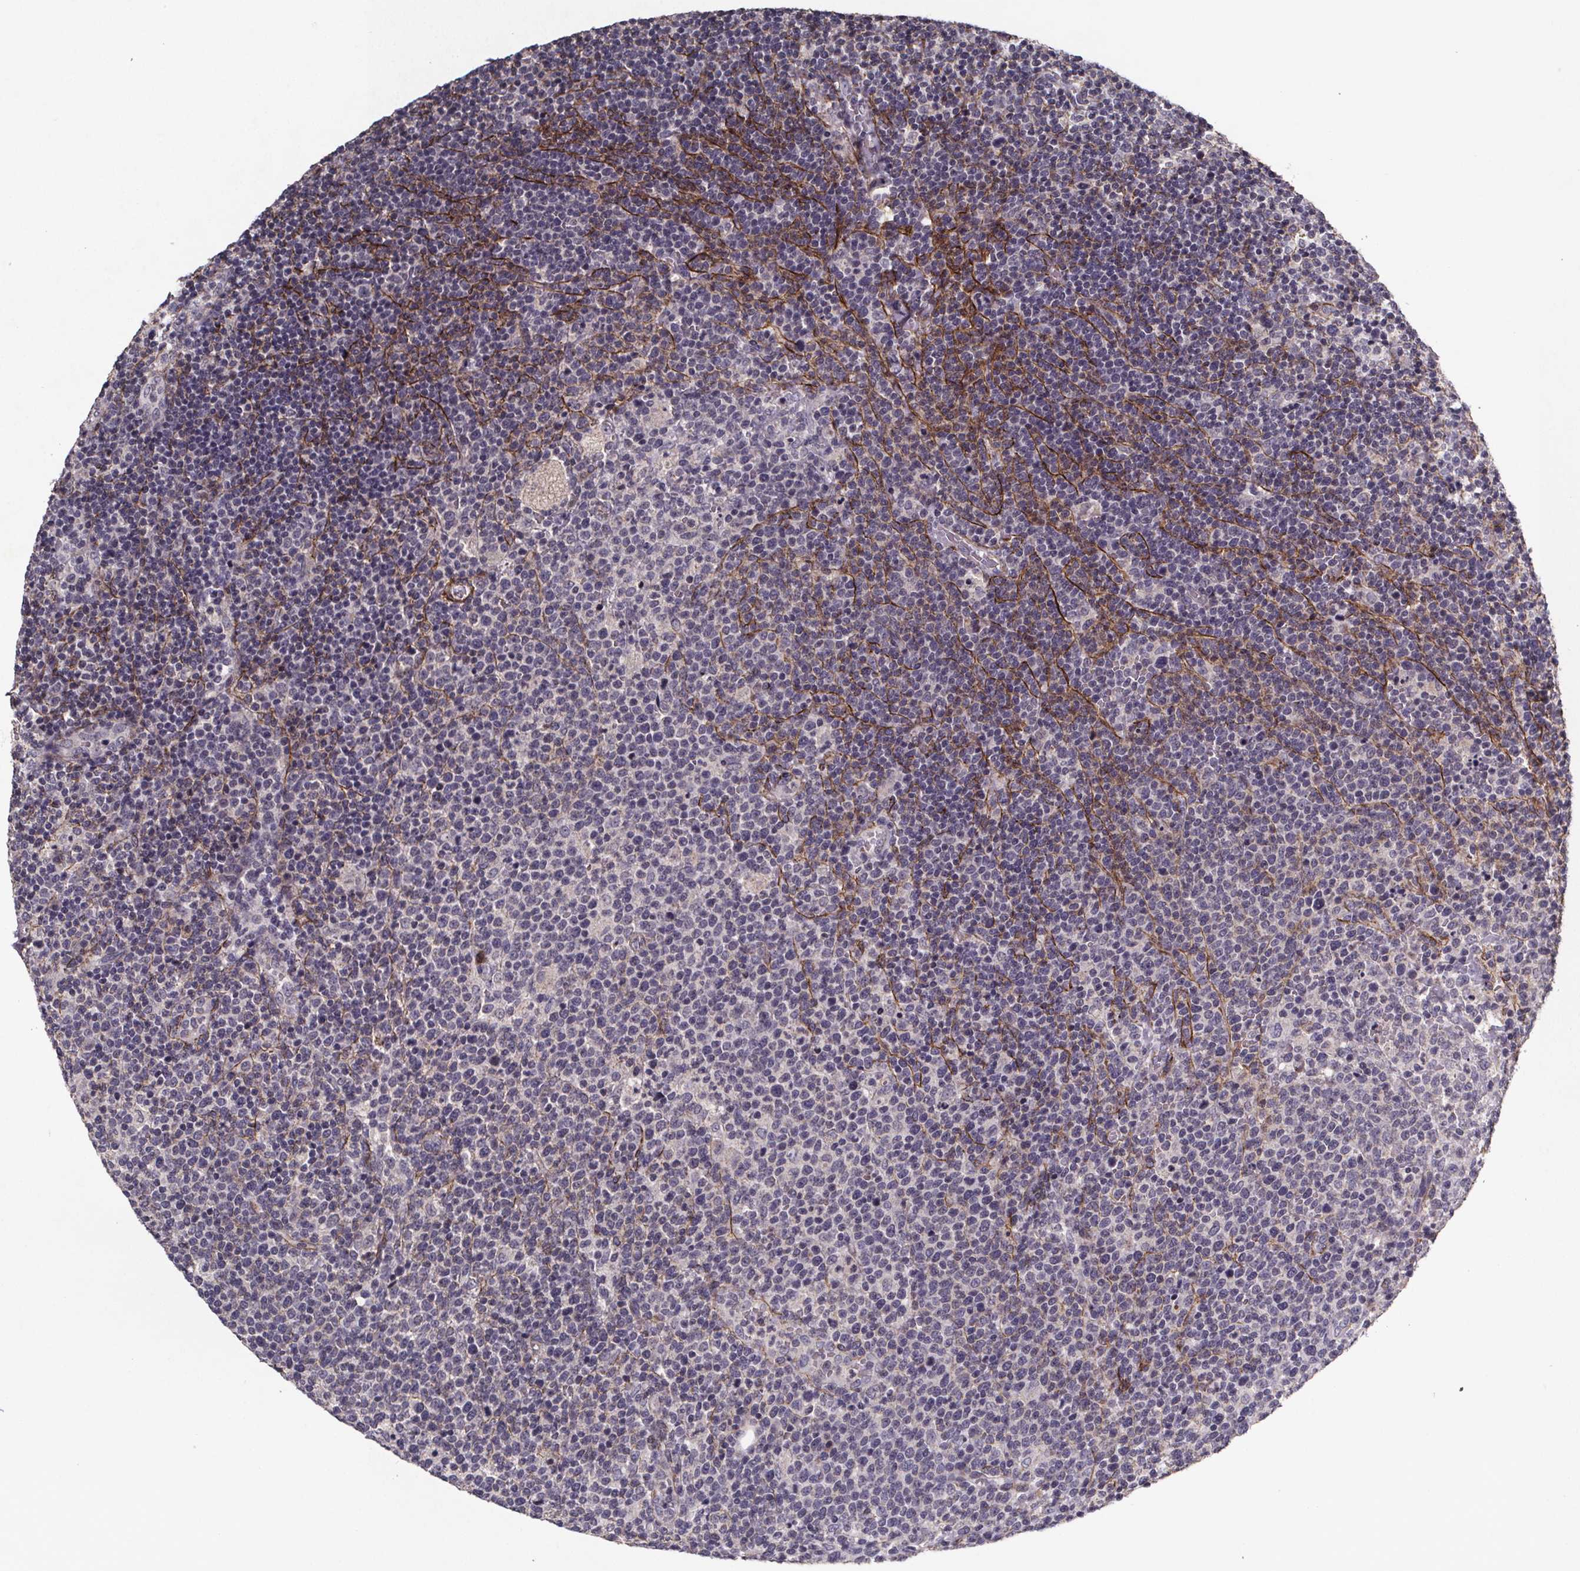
{"staining": {"intensity": "negative", "quantity": "none", "location": "none"}, "tissue": "lymphoma", "cell_type": "Tumor cells", "image_type": "cancer", "snomed": [{"axis": "morphology", "description": "Malignant lymphoma, non-Hodgkin's type, High grade"}, {"axis": "topography", "description": "Lymph node"}], "caption": "This is a image of immunohistochemistry staining of lymphoma, which shows no positivity in tumor cells.", "gene": "PALLD", "patient": {"sex": "male", "age": 61}}